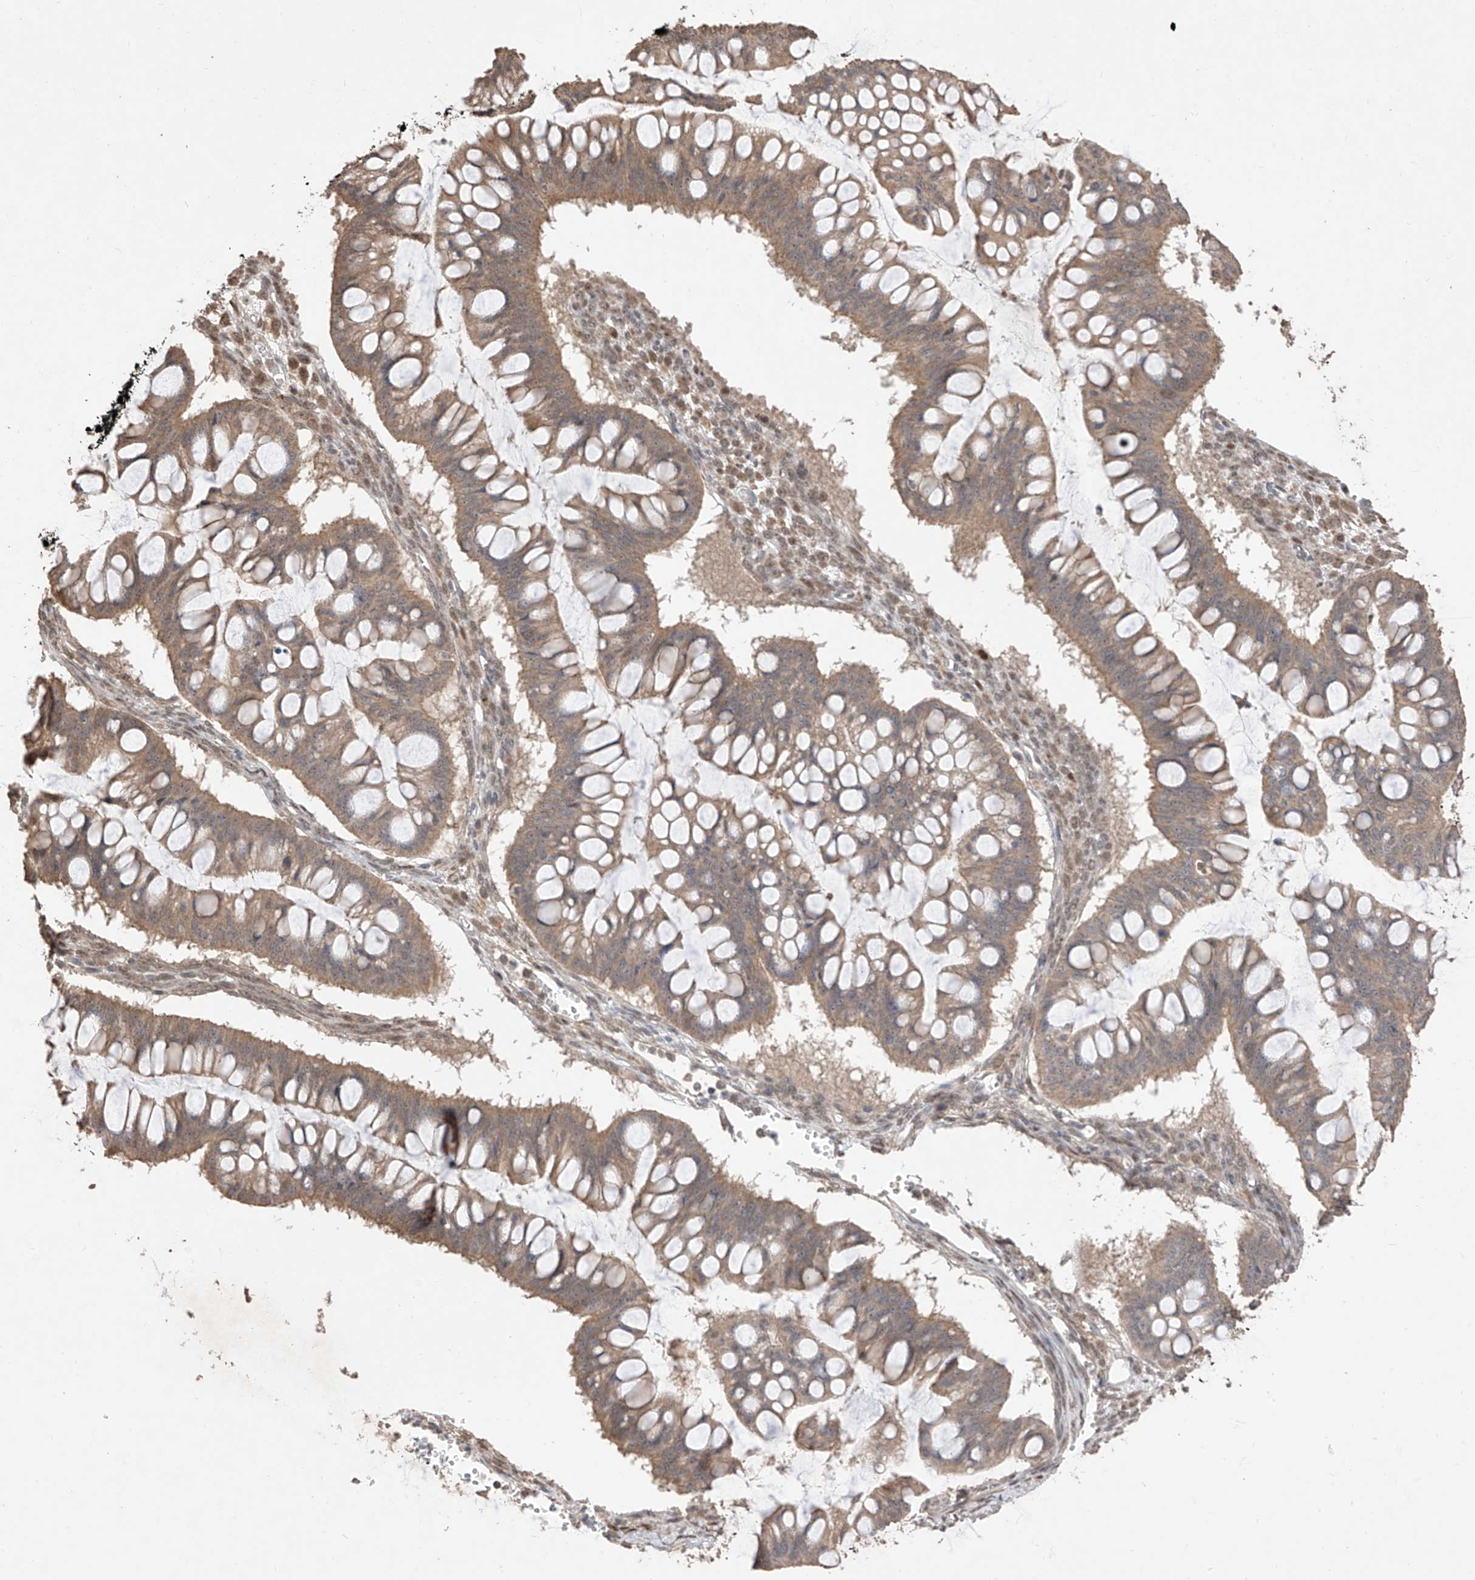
{"staining": {"intensity": "weak", "quantity": ">75%", "location": "cytoplasmic/membranous"}, "tissue": "ovarian cancer", "cell_type": "Tumor cells", "image_type": "cancer", "snomed": [{"axis": "morphology", "description": "Cystadenocarcinoma, mucinous, NOS"}, {"axis": "topography", "description": "Ovary"}], "caption": "Protein expression analysis of ovarian cancer exhibits weak cytoplasmic/membranous expression in approximately >75% of tumor cells.", "gene": "LATS1", "patient": {"sex": "female", "age": 73}}